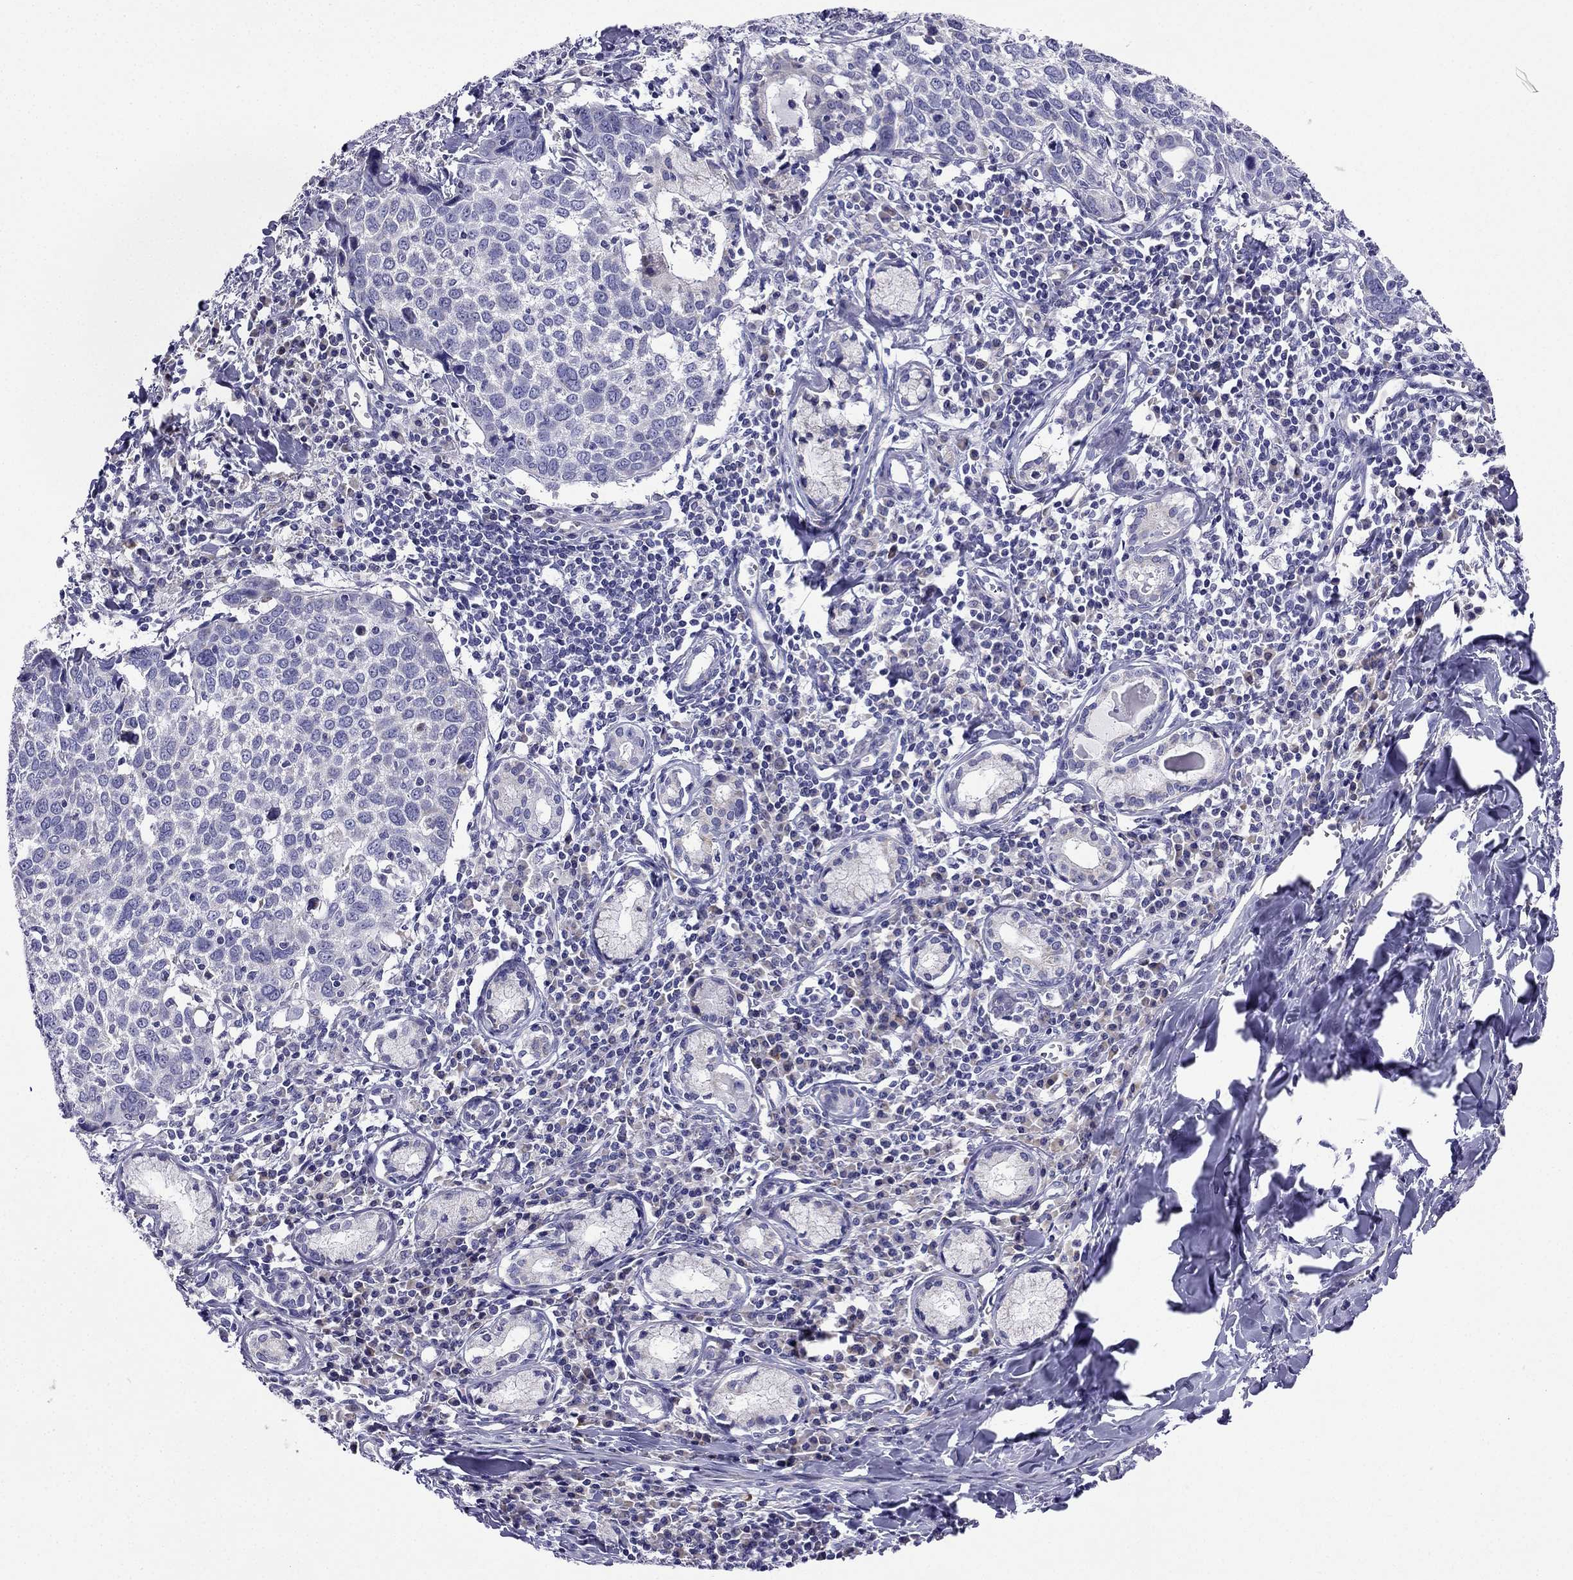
{"staining": {"intensity": "negative", "quantity": "none", "location": "none"}, "tissue": "lung cancer", "cell_type": "Tumor cells", "image_type": "cancer", "snomed": [{"axis": "morphology", "description": "Squamous cell carcinoma, NOS"}, {"axis": "topography", "description": "Lung"}], "caption": "Immunohistochemical staining of human lung cancer (squamous cell carcinoma) exhibits no significant positivity in tumor cells. (DAB IHC visualized using brightfield microscopy, high magnification).", "gene": "KIF5A", "patient": {"sex": "male", "age": 57}}